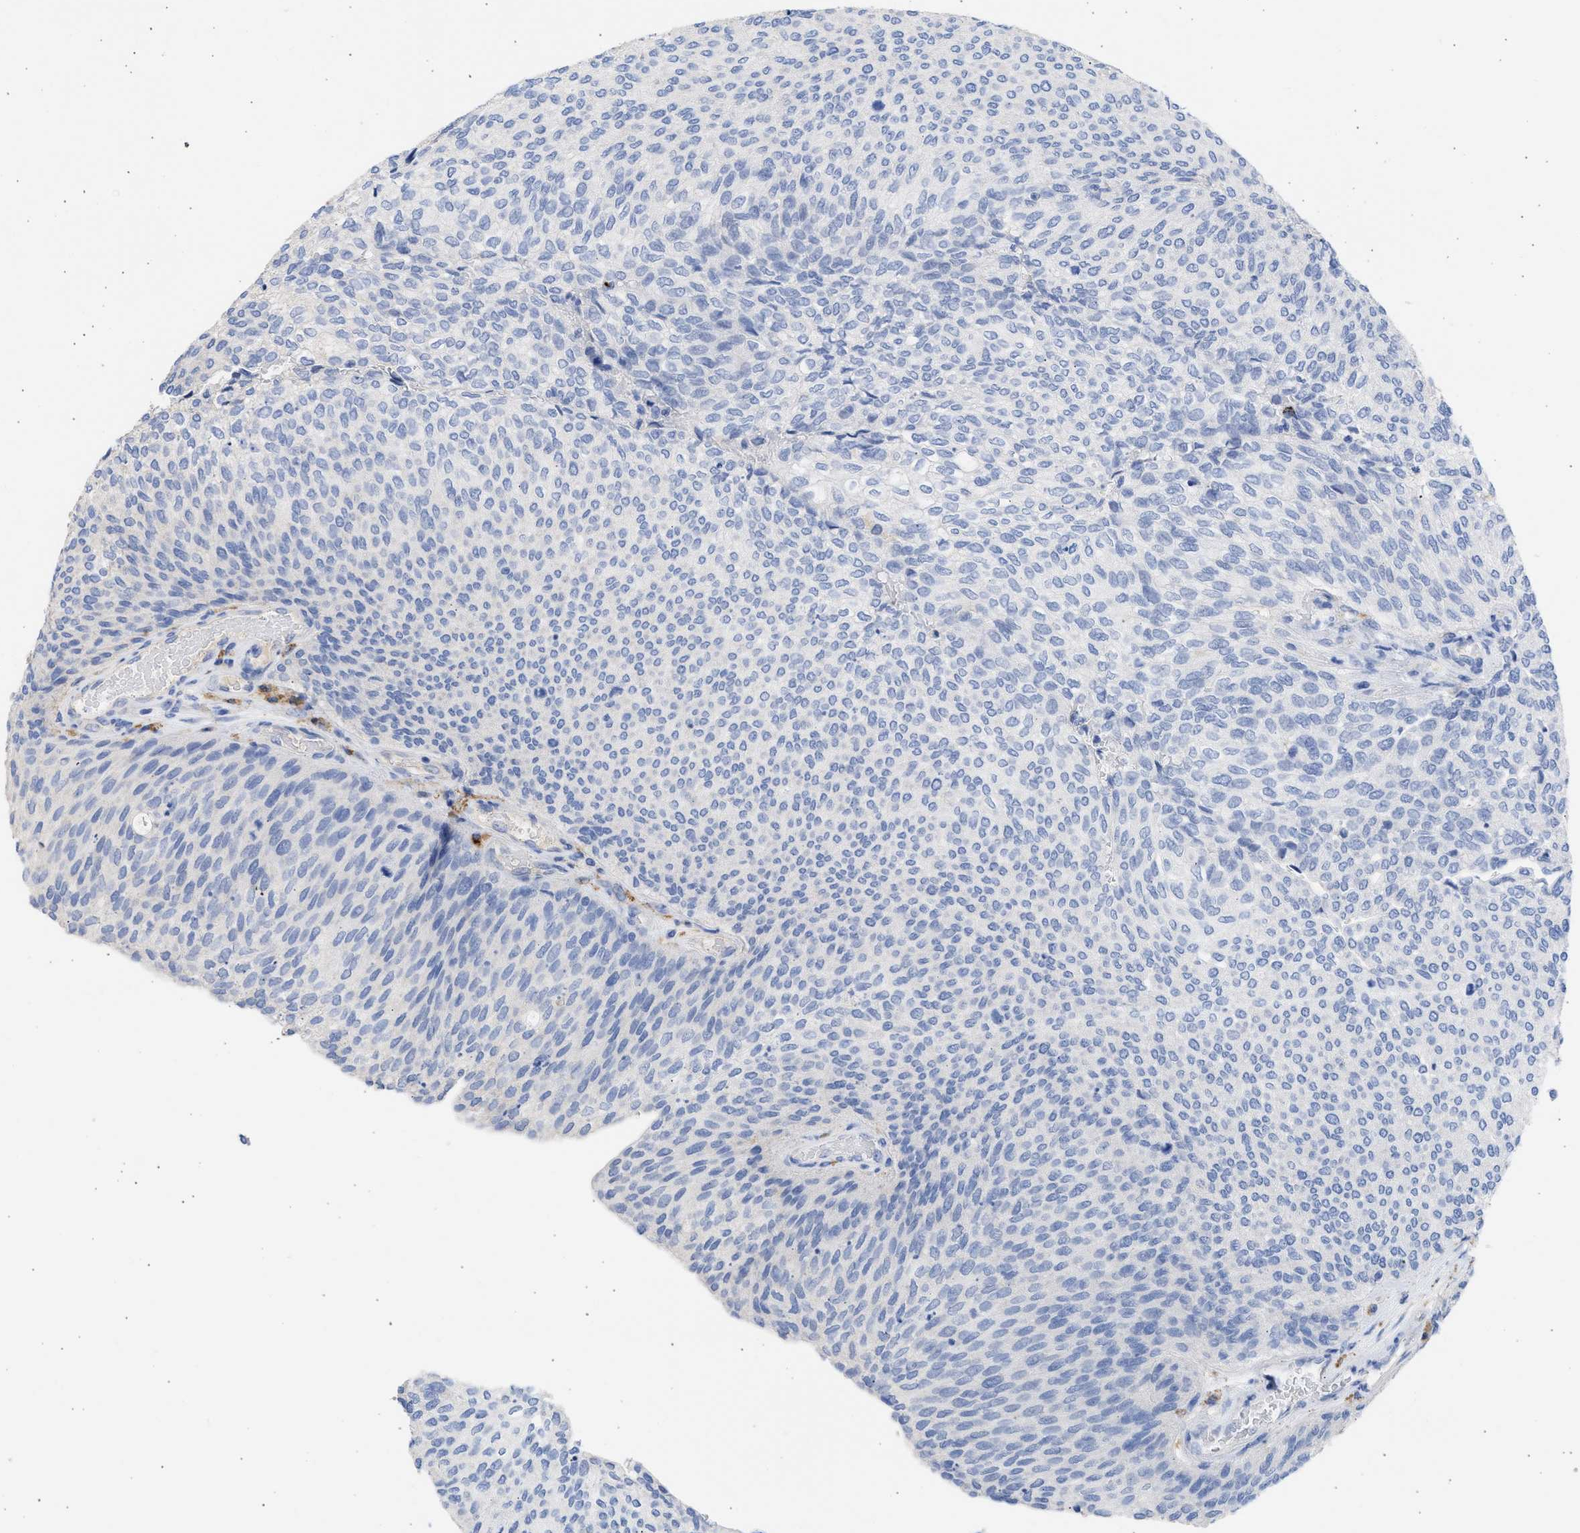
{"staining": {"intensity": "negative", "quantity": "none", "location": "none"}, "tissue": "urothelial cancer", "cell_type": "Tumor cells", "image_type": "cancer", "snomed": [{"axis": "morphology", "description": "Urothelial carcinoma, Low grade"}, {"axis": "topography", "description": "Urinary bladder"}], "caption": "A high-resolution photomicrograph shows immunohistochemistry staining of urothelial cancer, which reveals no significant staining in tumor cells. (Immunohistochemistry, brightfield microscopy, high magnification).", "gene": "RSPH1", "patient": {"sex": "female", "age": 79}}